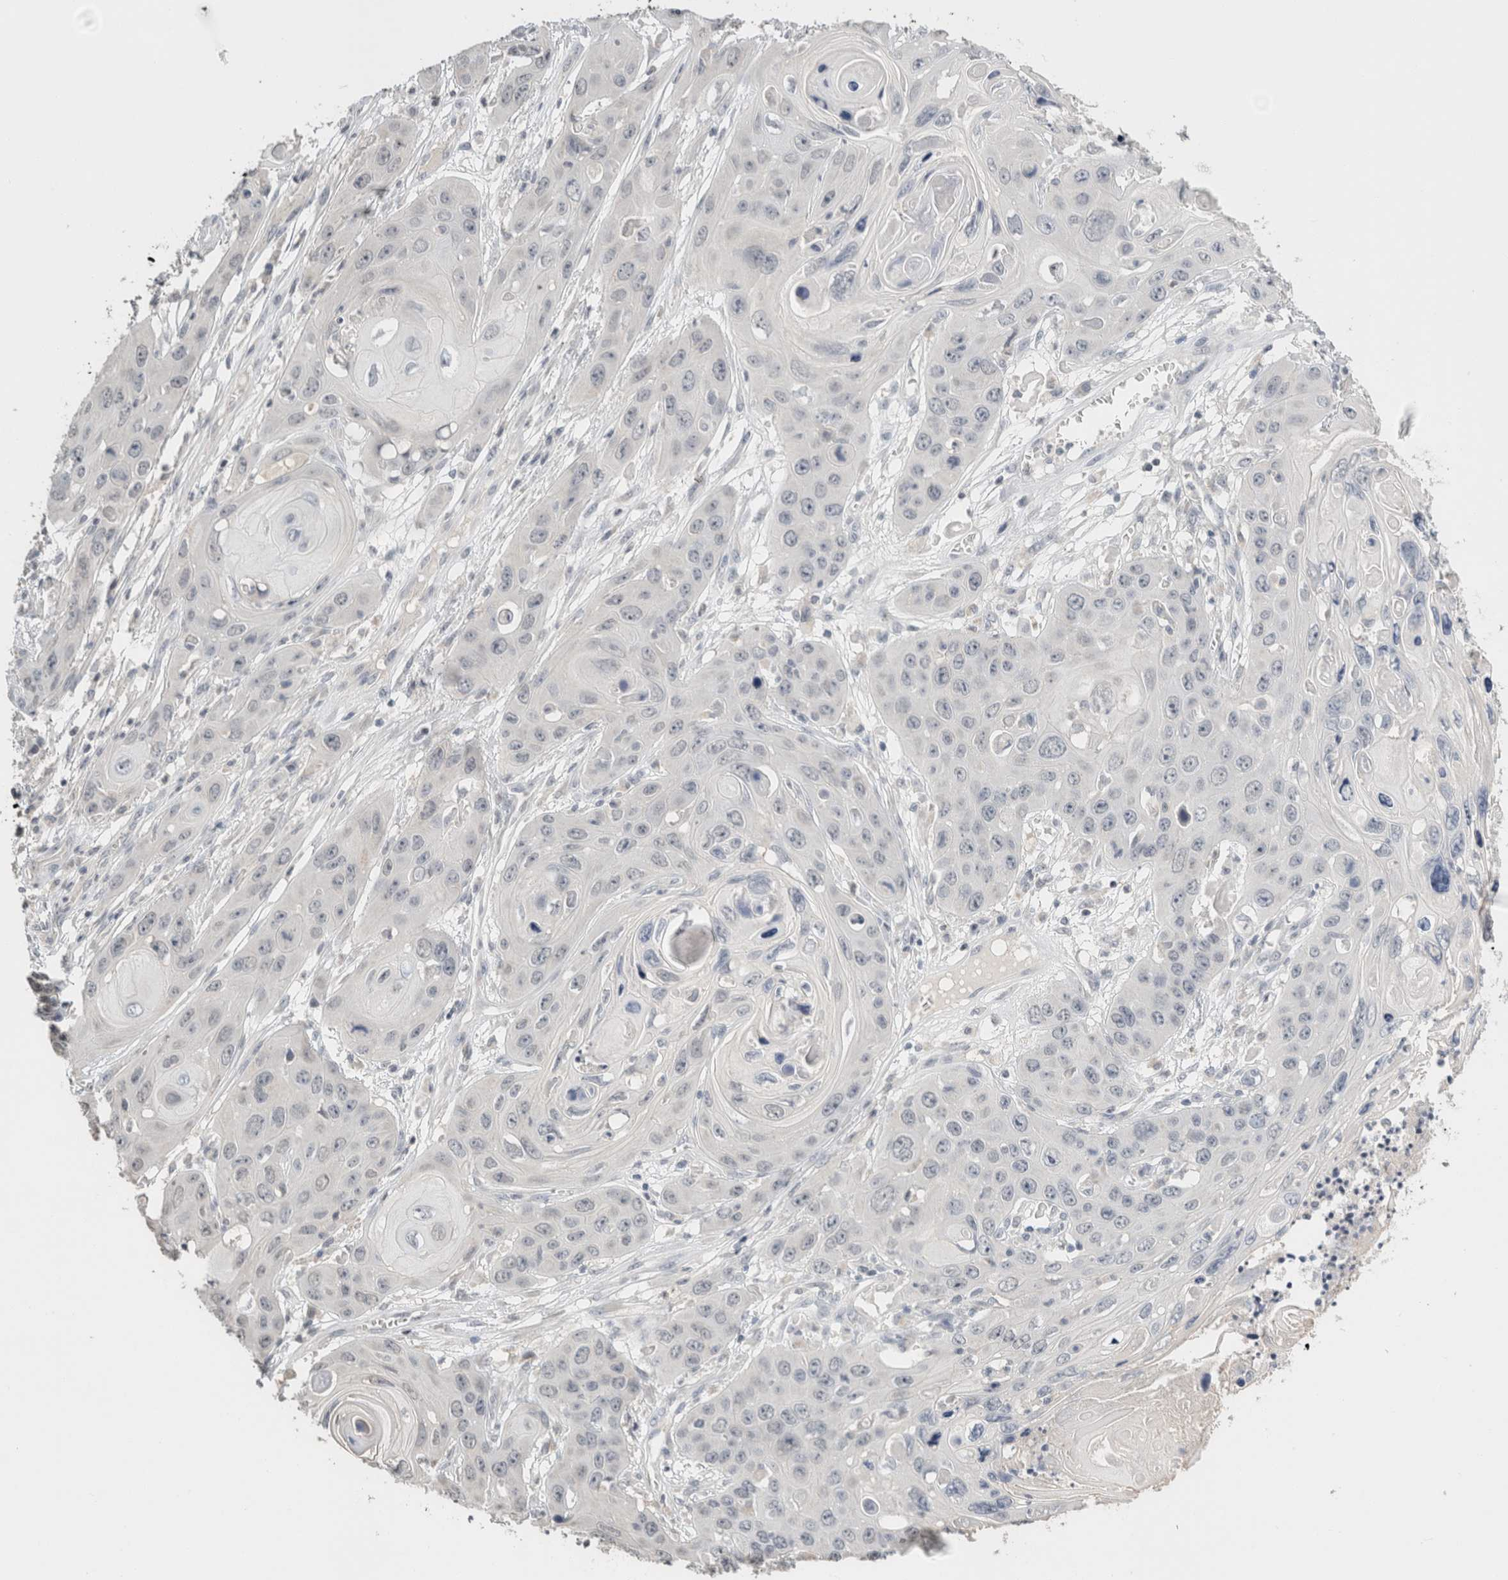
{"staining": {"intensity": "negative", "quantity": "none", "location": "none"}, "tissue": "skin cancer", "cell_type": "Tumor cells", "image_type": "cancer", "snomed": [{"axis": "morphology", "description": "Squamous cell carcinoma, NOS"}, {"axis": "topography", "description": "Skin"}], "caption": "DAB immunohistochemical staining of skin cancer exhibits no significant expression in tumor cells.", "gene": "CRAT", "patient": {"sex": "male", "age": 55}}